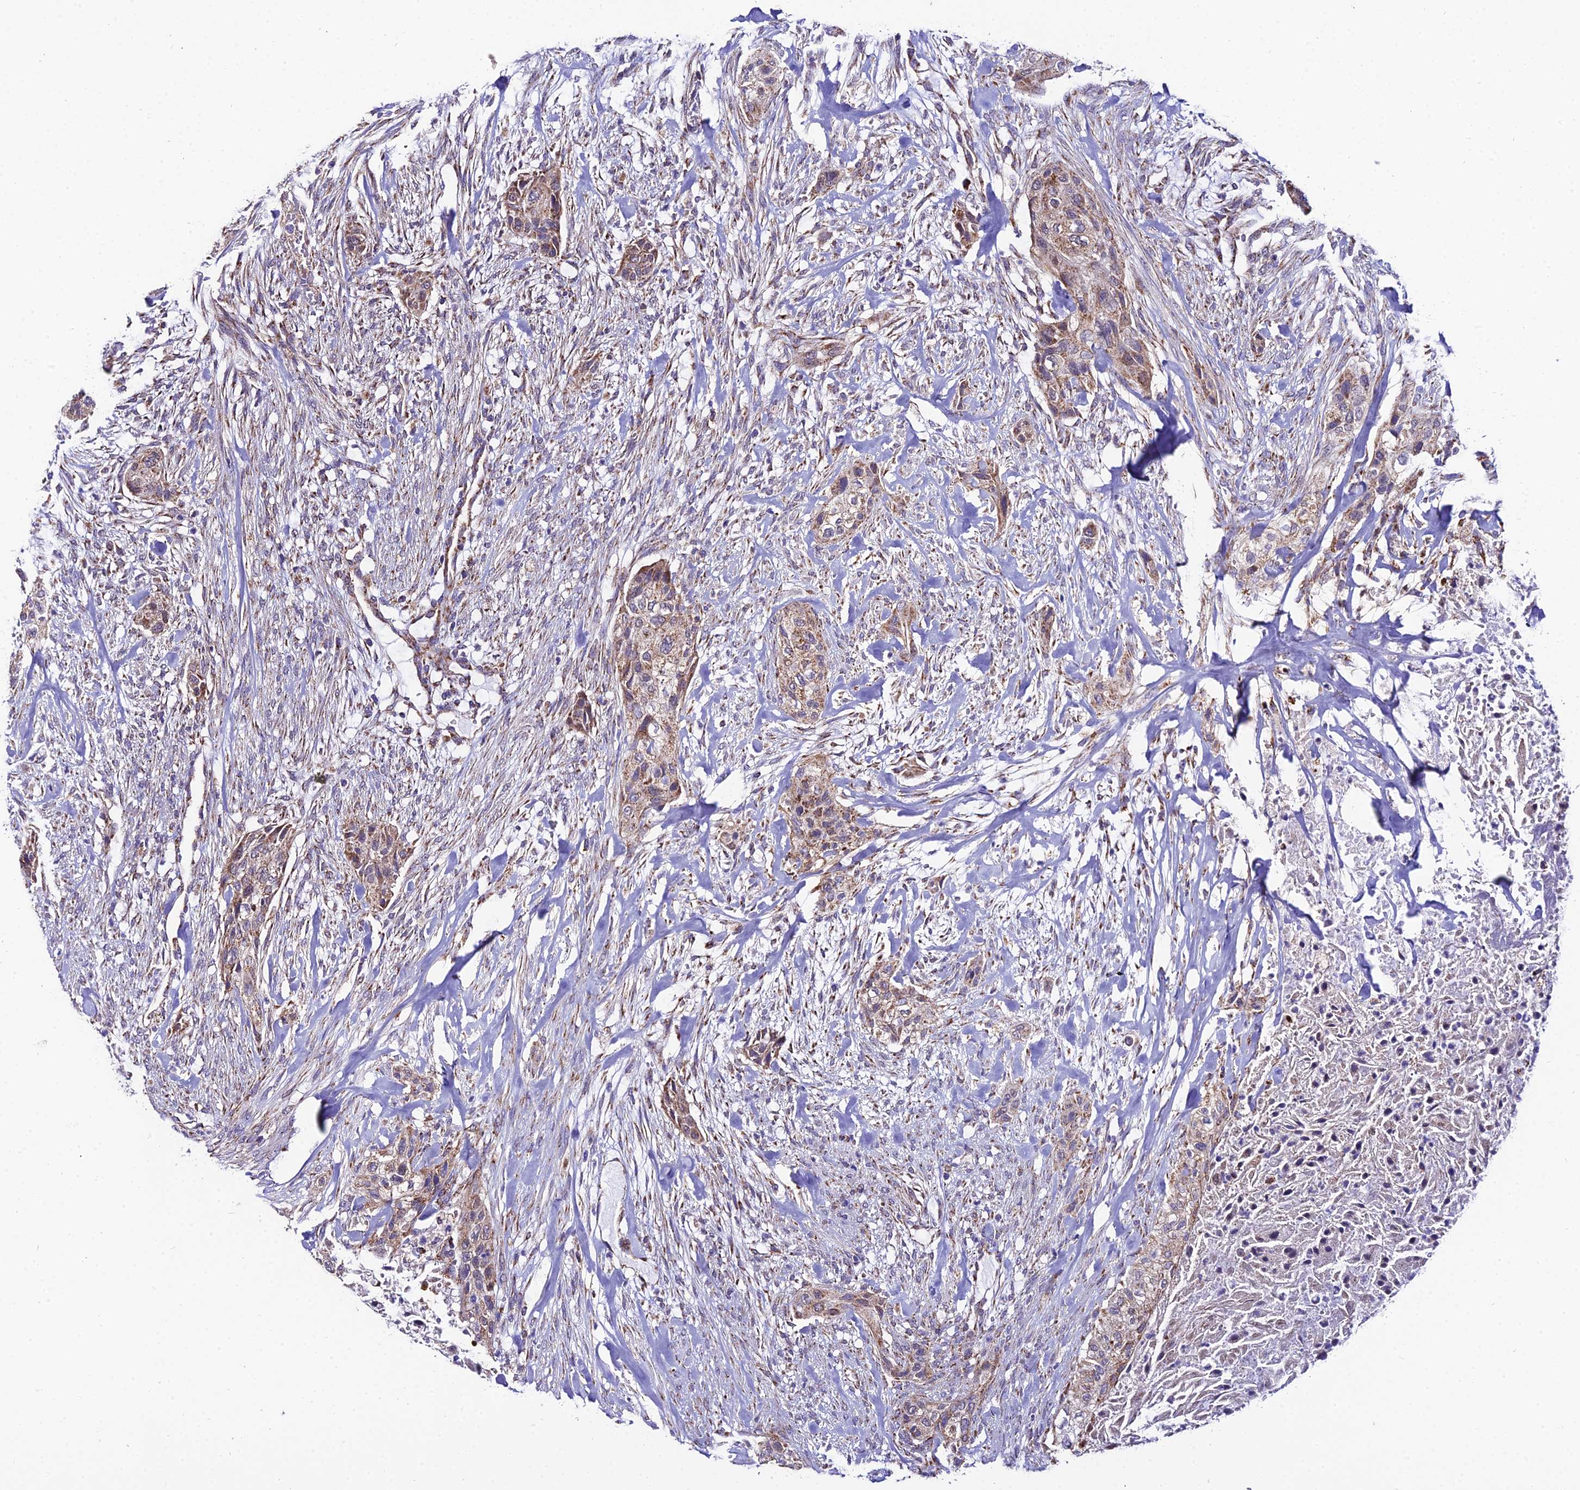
{"staining": {"intensity": "moderate", "quantity": ">75%", "location": "cytoplasmic/membranous"}, "tissue": "urothelial cancer", "cell_type": "Tumor cells", "image_type": "cancer", "snomed": [{"axis": "morphology", "description": "Urothelial carcinoma, High grade"}, {"axis": "topography", "description": "Urinary bladder"}], "caption": "Tumor cells reveal medium levels of moderate cytoplasmic/membranous positivity in about >75% of cells in urothelial cancer.", "gene": "PSMD2", "patient": {"sex": "male", "age": 35}}